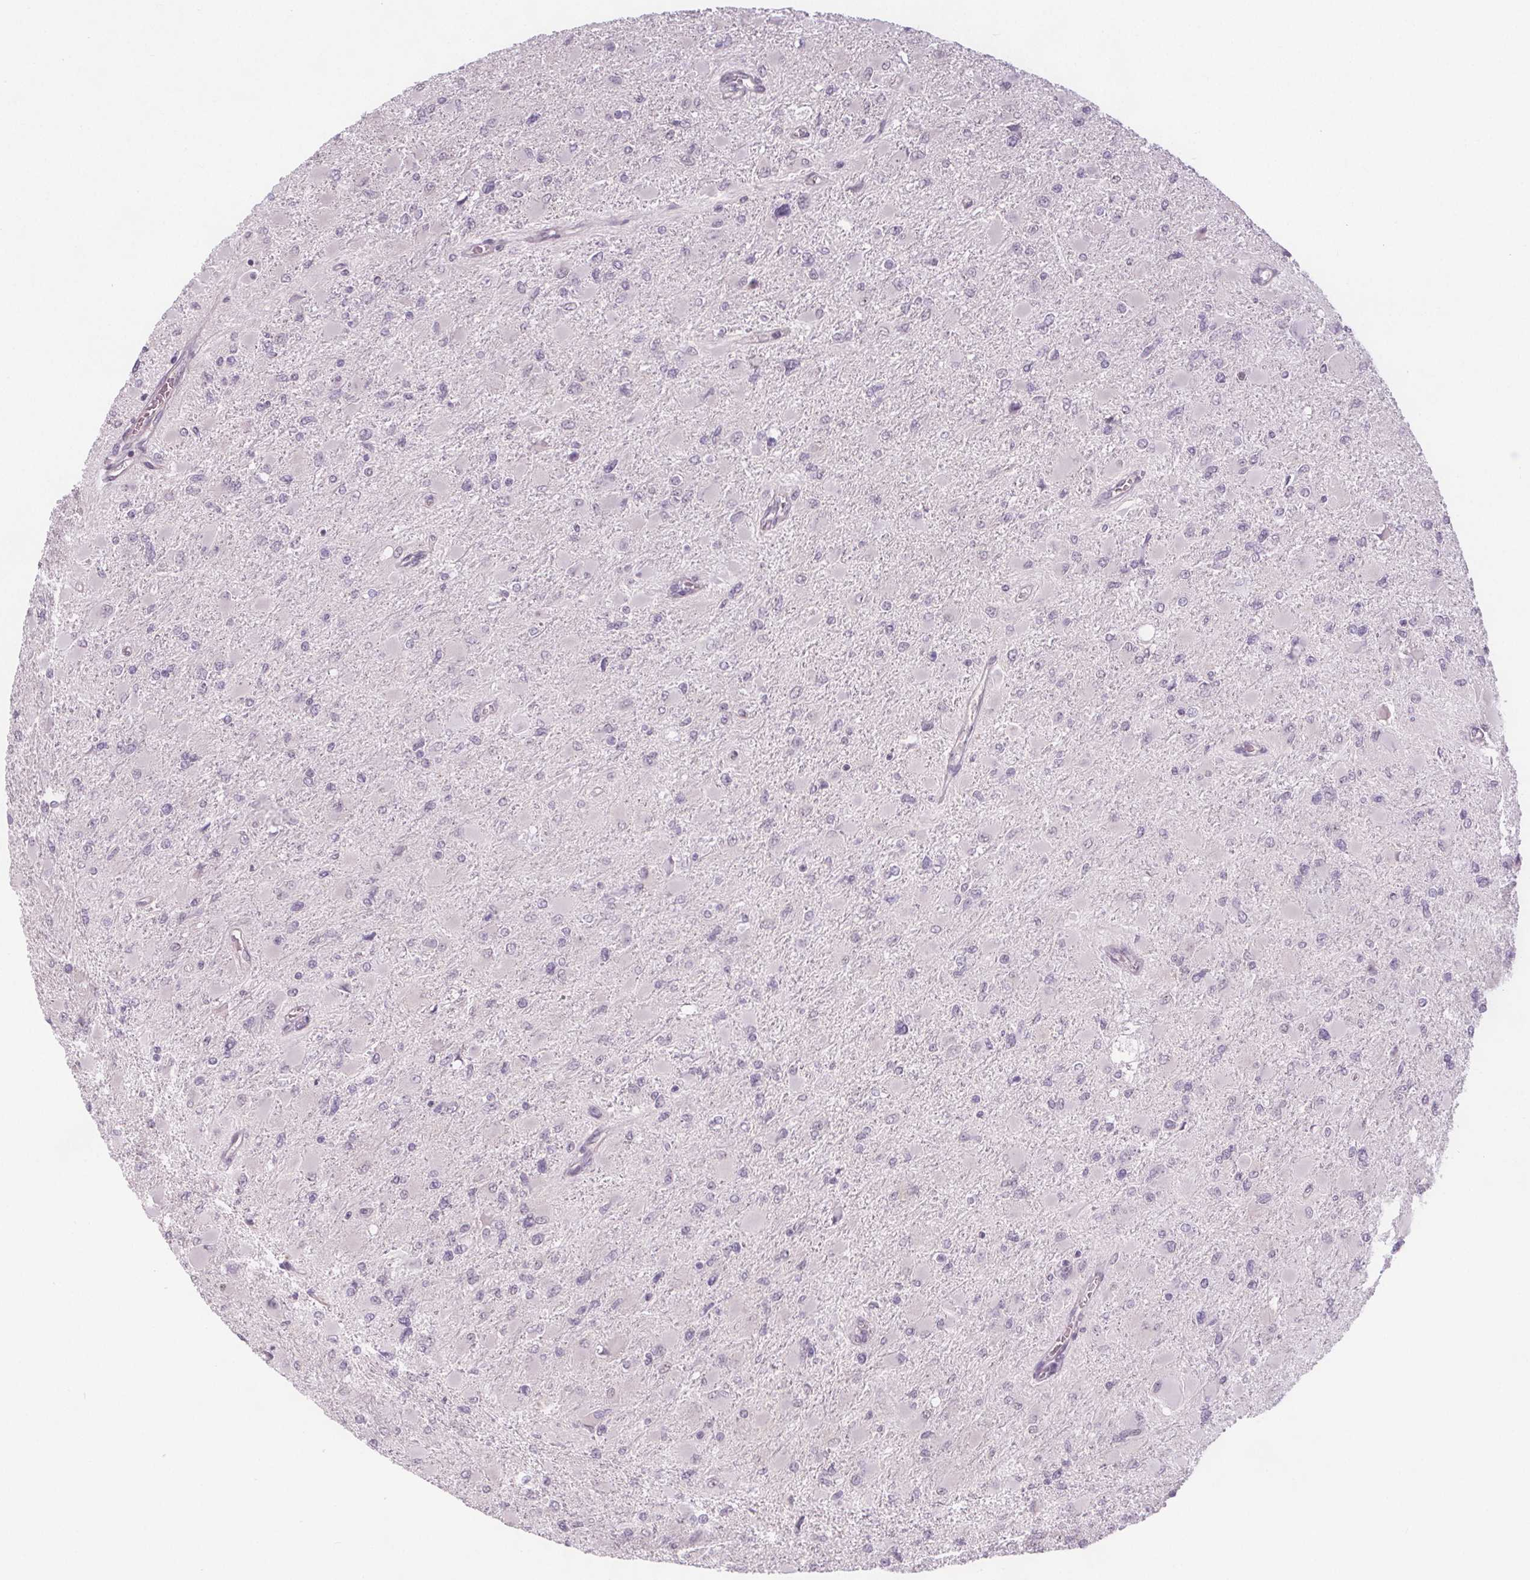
{"staining": {"intensity": "negative", "quantity": "none", "location": "none"}, "tissue": "glioma", "cell_type": "Tumor cells", "image_type": "cancer", "snomed": [{"axis": "morphology", "description": "Glioma, malignant, High grade"}, {"axis": "topography", "description": "Cerebral cortex"}], "caption": "A micrograph of glioma stained for a protein displays no brown staining in tumor cells.", "gene": "NOLC1", "patient": {"sex": "female", "age": 36}}